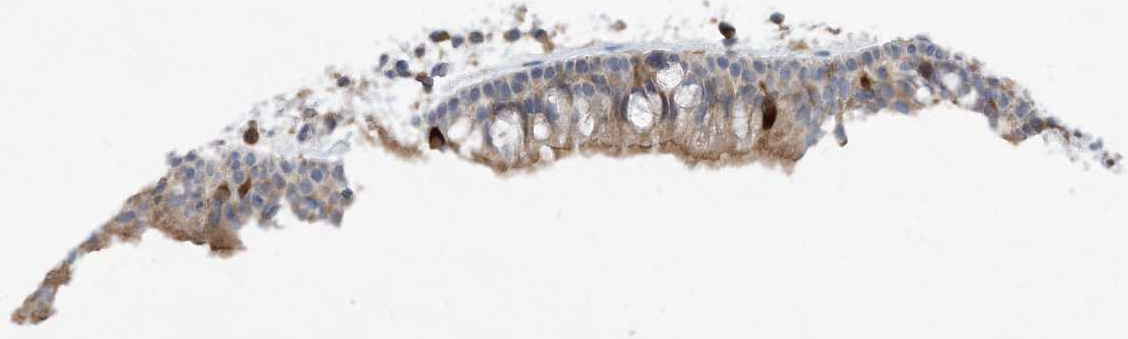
{"staining": {"intensity": "weak", "quantity": "<25%", "location": "cytoplasmic/membranous"}, "tissue": "nasopharynx", "cell_type": "Respiratory epithelial cells", "image_type": "normal", "snomed": [{"axis": "morphology", "description": "Normal tissue, NOS"}, {"axis": "morphology", "description": "Inflammation, NOS"}, {"axis": "morphology", "description": "Malignant melanoma, Metastatic site"}, {"axis": "topography", "description": "Nasopharynx"}], "caption": "High power microscopy micrograph of an IHC histopathology image of normal nasopharynx, revealing no significant positivity in respiratory epithelial cells. The staining was performed using DAB (3,3'-diaminobenzidine) to visualize the protein expression in brown, while the nuclei were stained in blue with hematoxylin (Magnification: 20x).", "gene": "AOC1", "patient": {"sex": "male", "age": 70}}